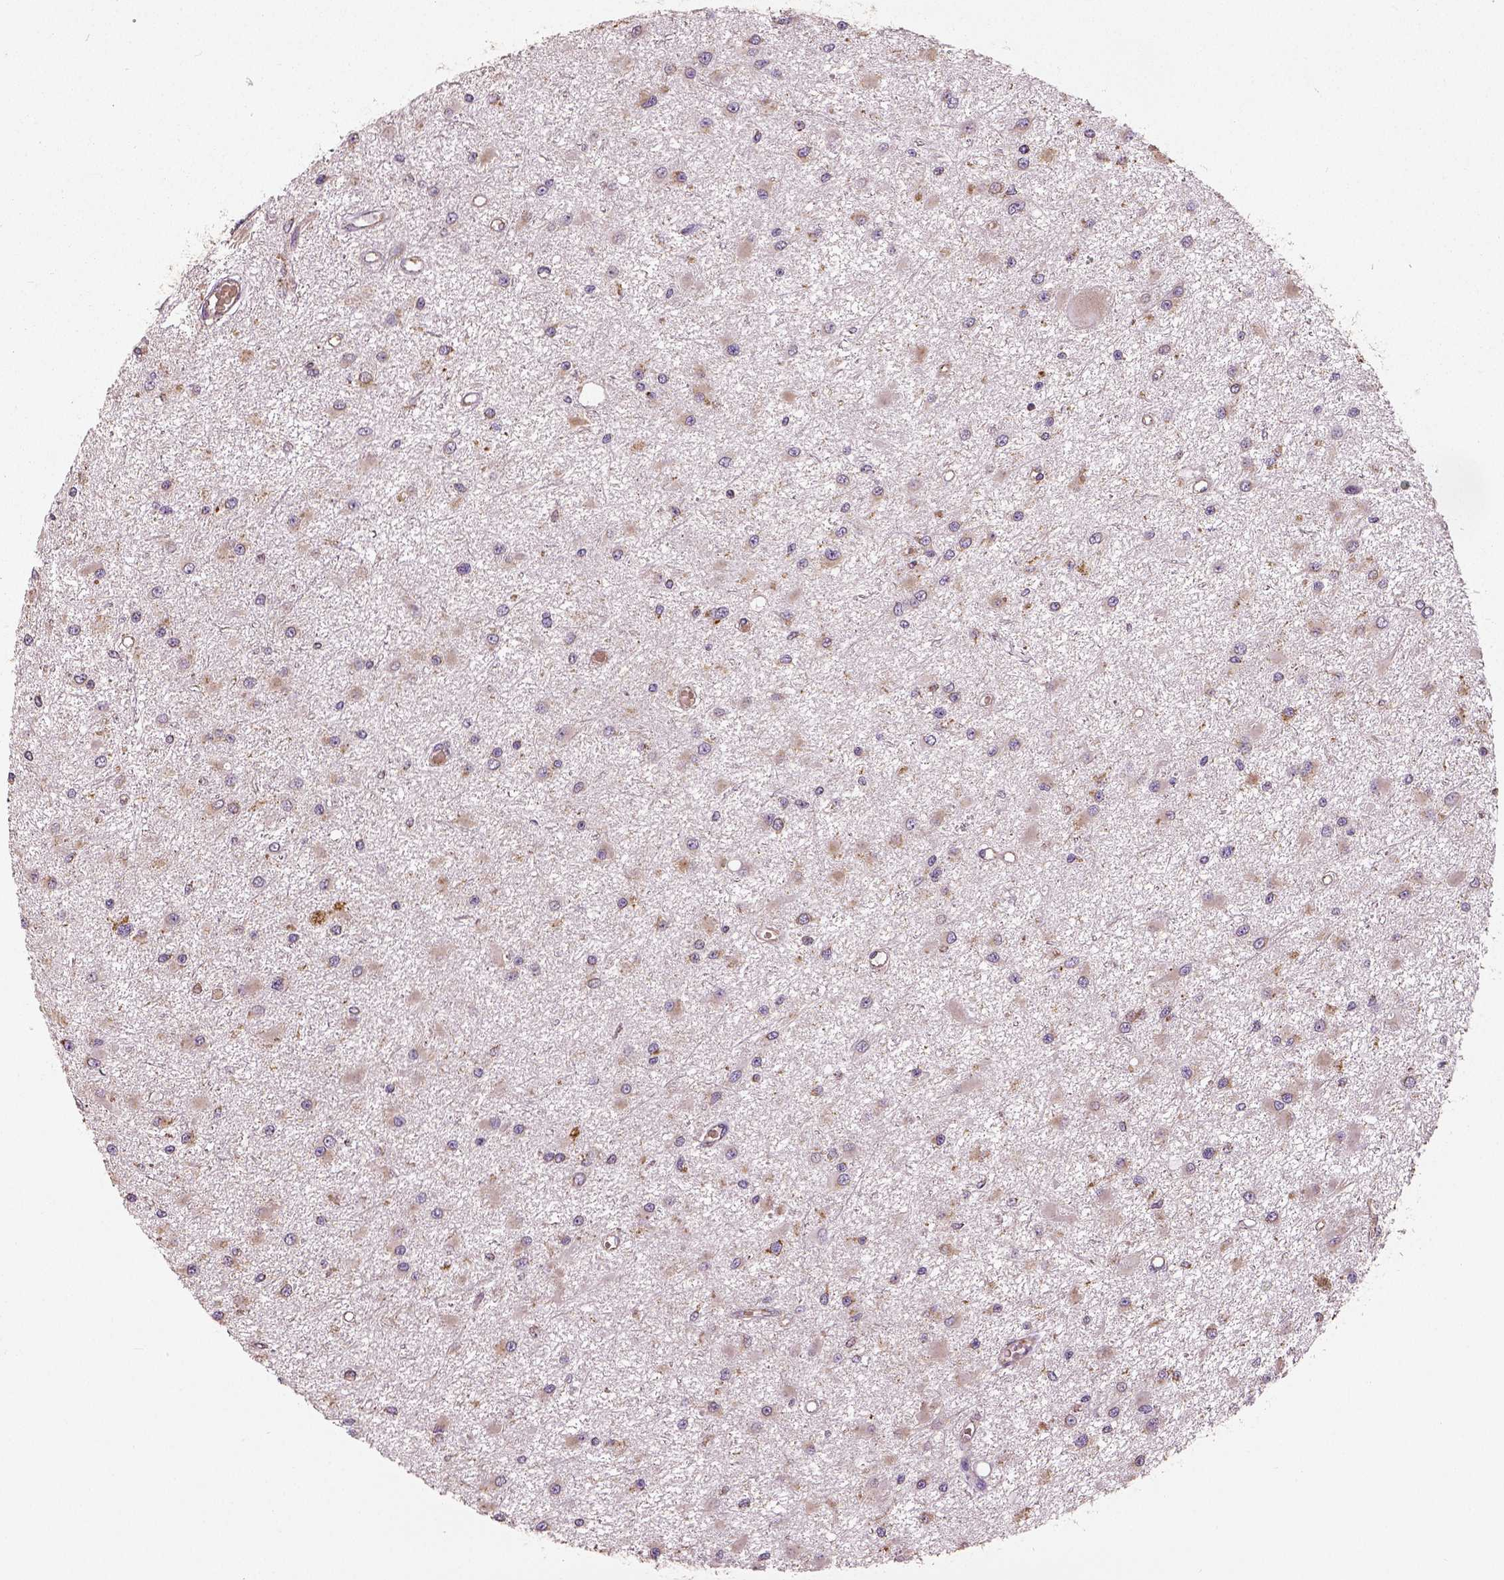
{"staining": {"intensity": "weak", "quantity": "25%-75%", "location": "cytoplasmic/membranous"}, "tissue": "glioma", "cell_type": "Tumor cells", "image_type": "cancer", "snomed": [{"axis": "morphology", "description": "Glioma, malignant, High grade"}, {"axis": "topography", "description": "Brain"}], "caption": "Protein expression analysis of glioma shows weak cytoplasmic/membranous positivity in approximately 25%-75% of tumor cells.", "gene": "PGAM5", "patient": {"sex": "male", "age": 54}}